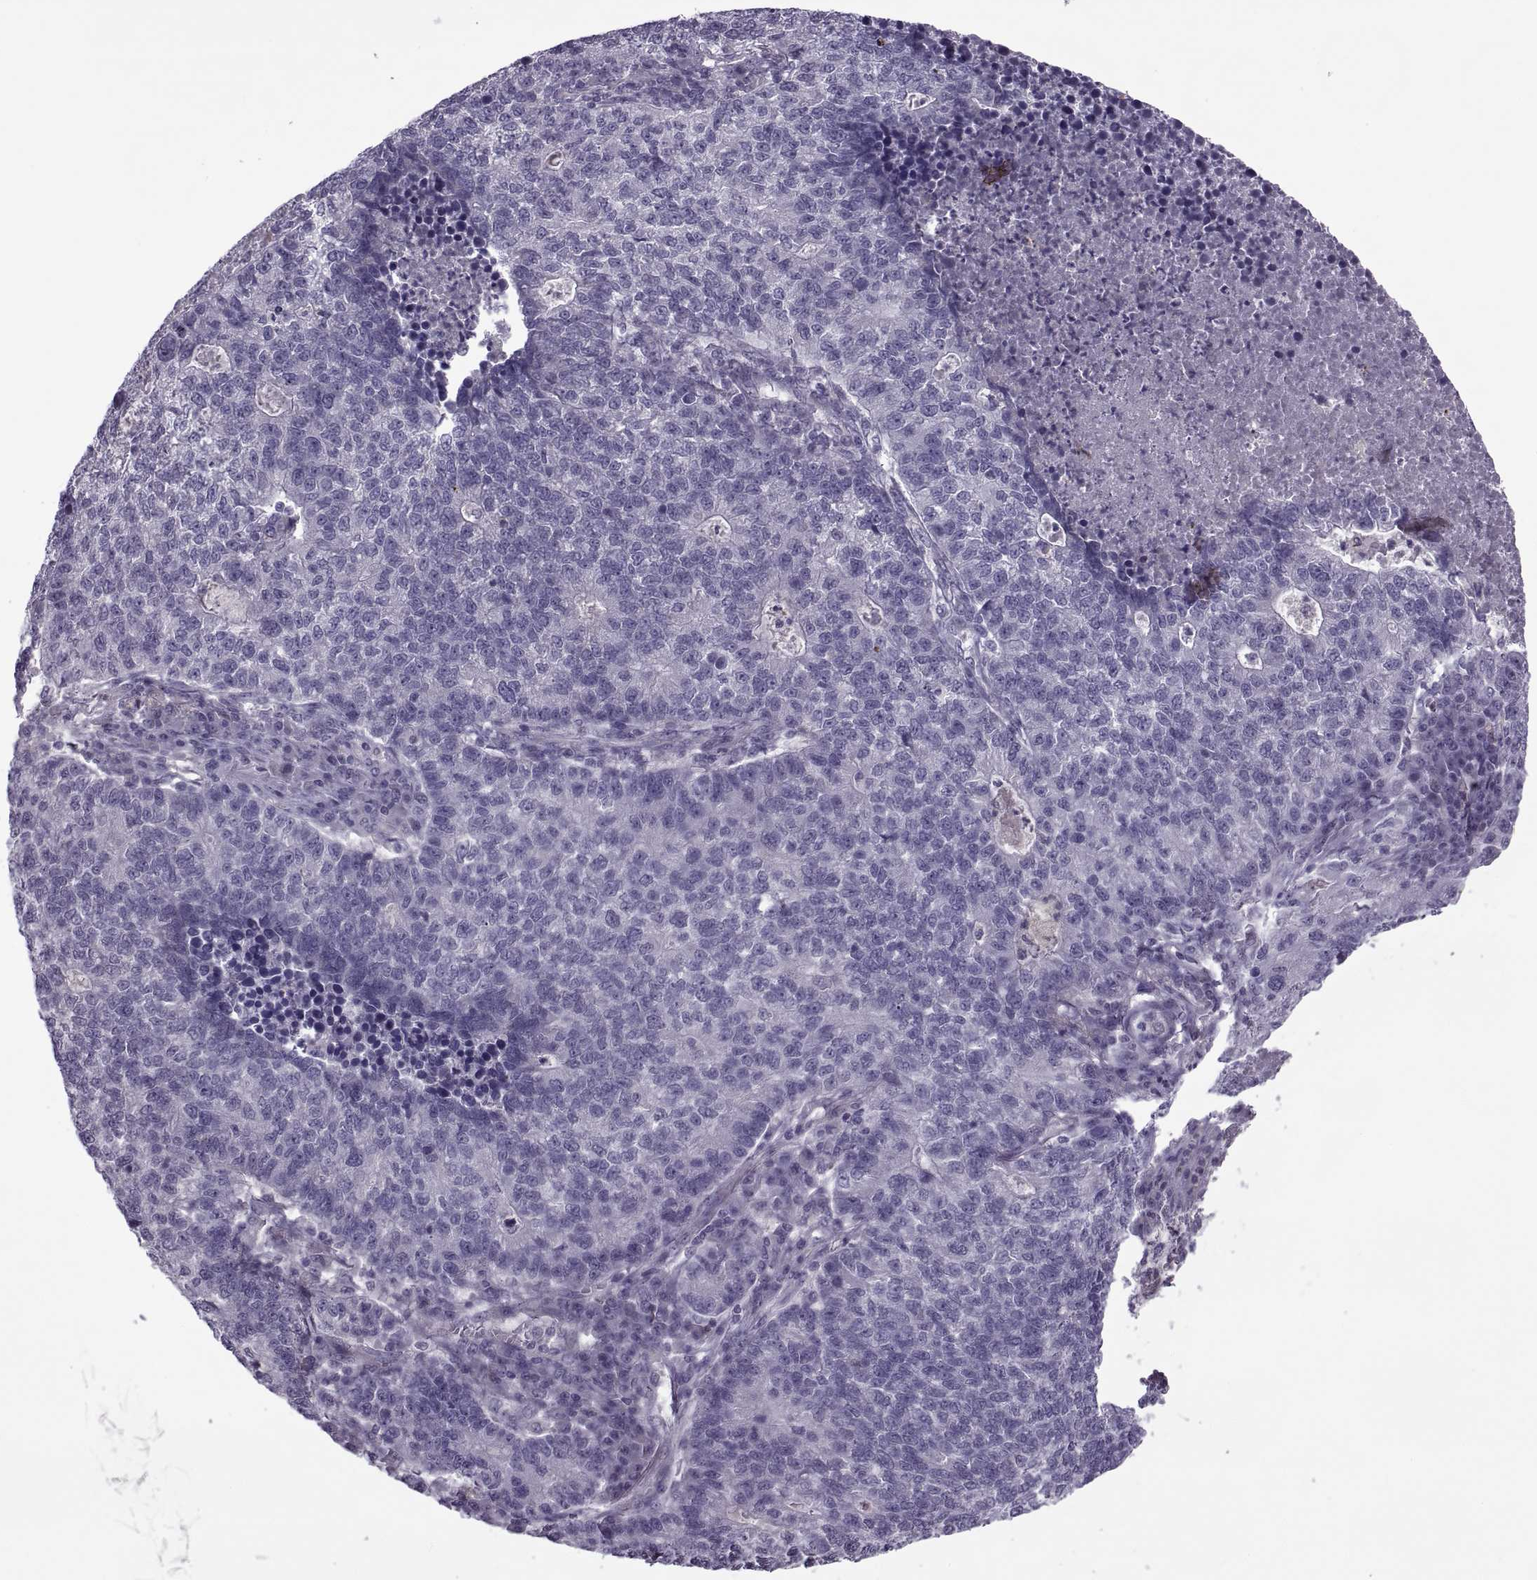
{"staining": {"intensity": "negative", "quantity": "none", "location": "none"}, "tissue": "lung cancer", "cell_type": "Tumor cells", "image_type": "cancer", "snomed": [{"axis": "morphology", "description": "Adenocarcinoma, NOS"}, {"axis": "topography", "description": "Lung"}], "caption": "This is an immunohistochemistry (IHC) micrograph of adenocarcinoma (lung). There is no staining in tumor cells.", "gene": "ODF3", "patient": {"sex": "male", "age": 57}}